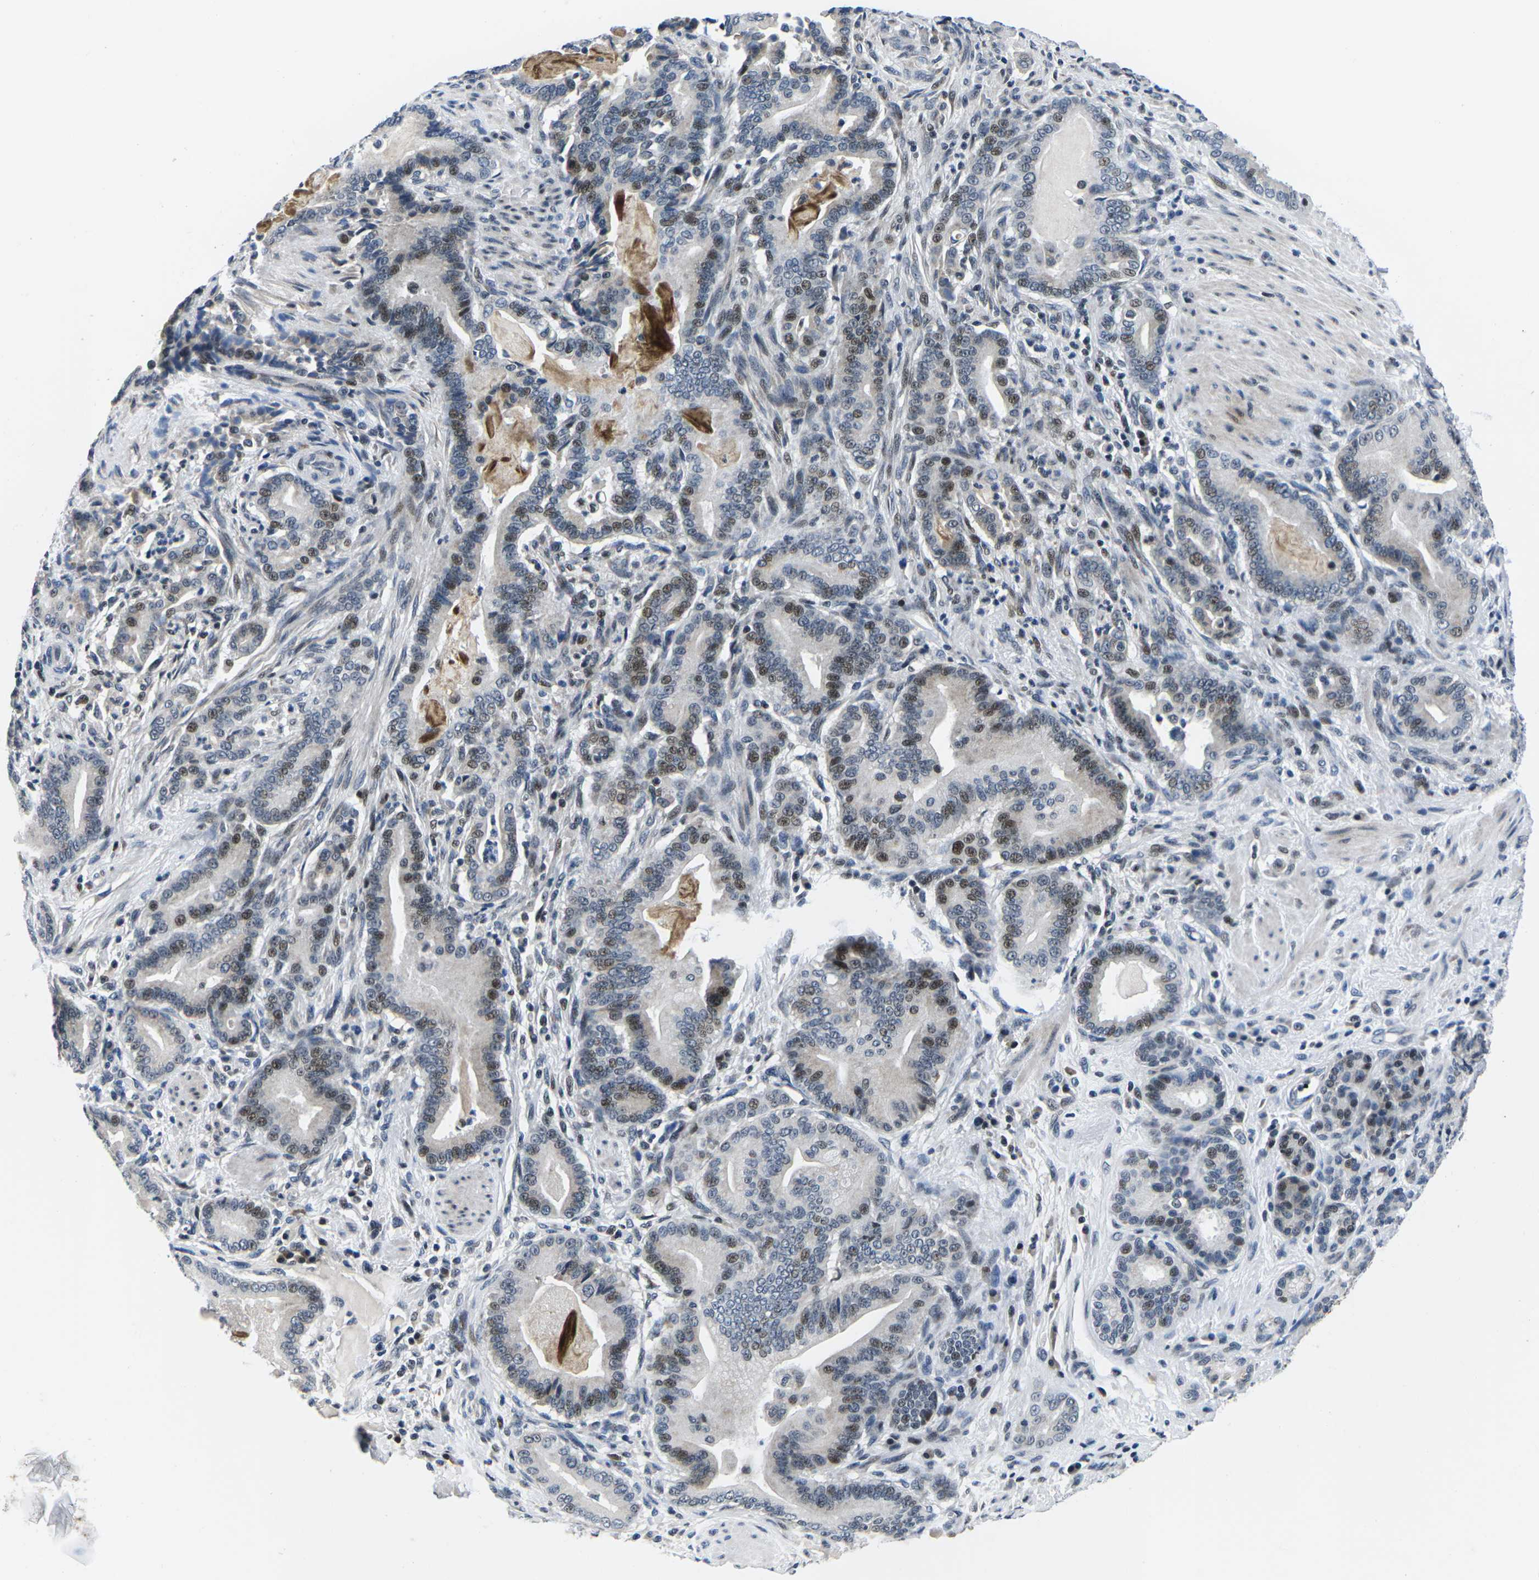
{"staining": {"intensity": "moderate", "quantity": "25%-75%", "location": "nuclear"}, "tissue": "pancreatic cancer", "cell_type": "Tumor cells", "image_type": "cancer", "snomed": [{"axis": "morphology", "description": "Normal tissue, NOS"}, {"axis": "morphology", "description": "Adenocarcinoma, NOS"}, {"axis": "topography", "description": "Pancreas"}], "caption": "Protein staining of adenocarcinoma (pancreatic) tissue exhibits moderate nuclear positivity in approximately 25%-75% of tumor cells.", "gene": "CDC73", "patient": {"sex": "male", "age": 63}}